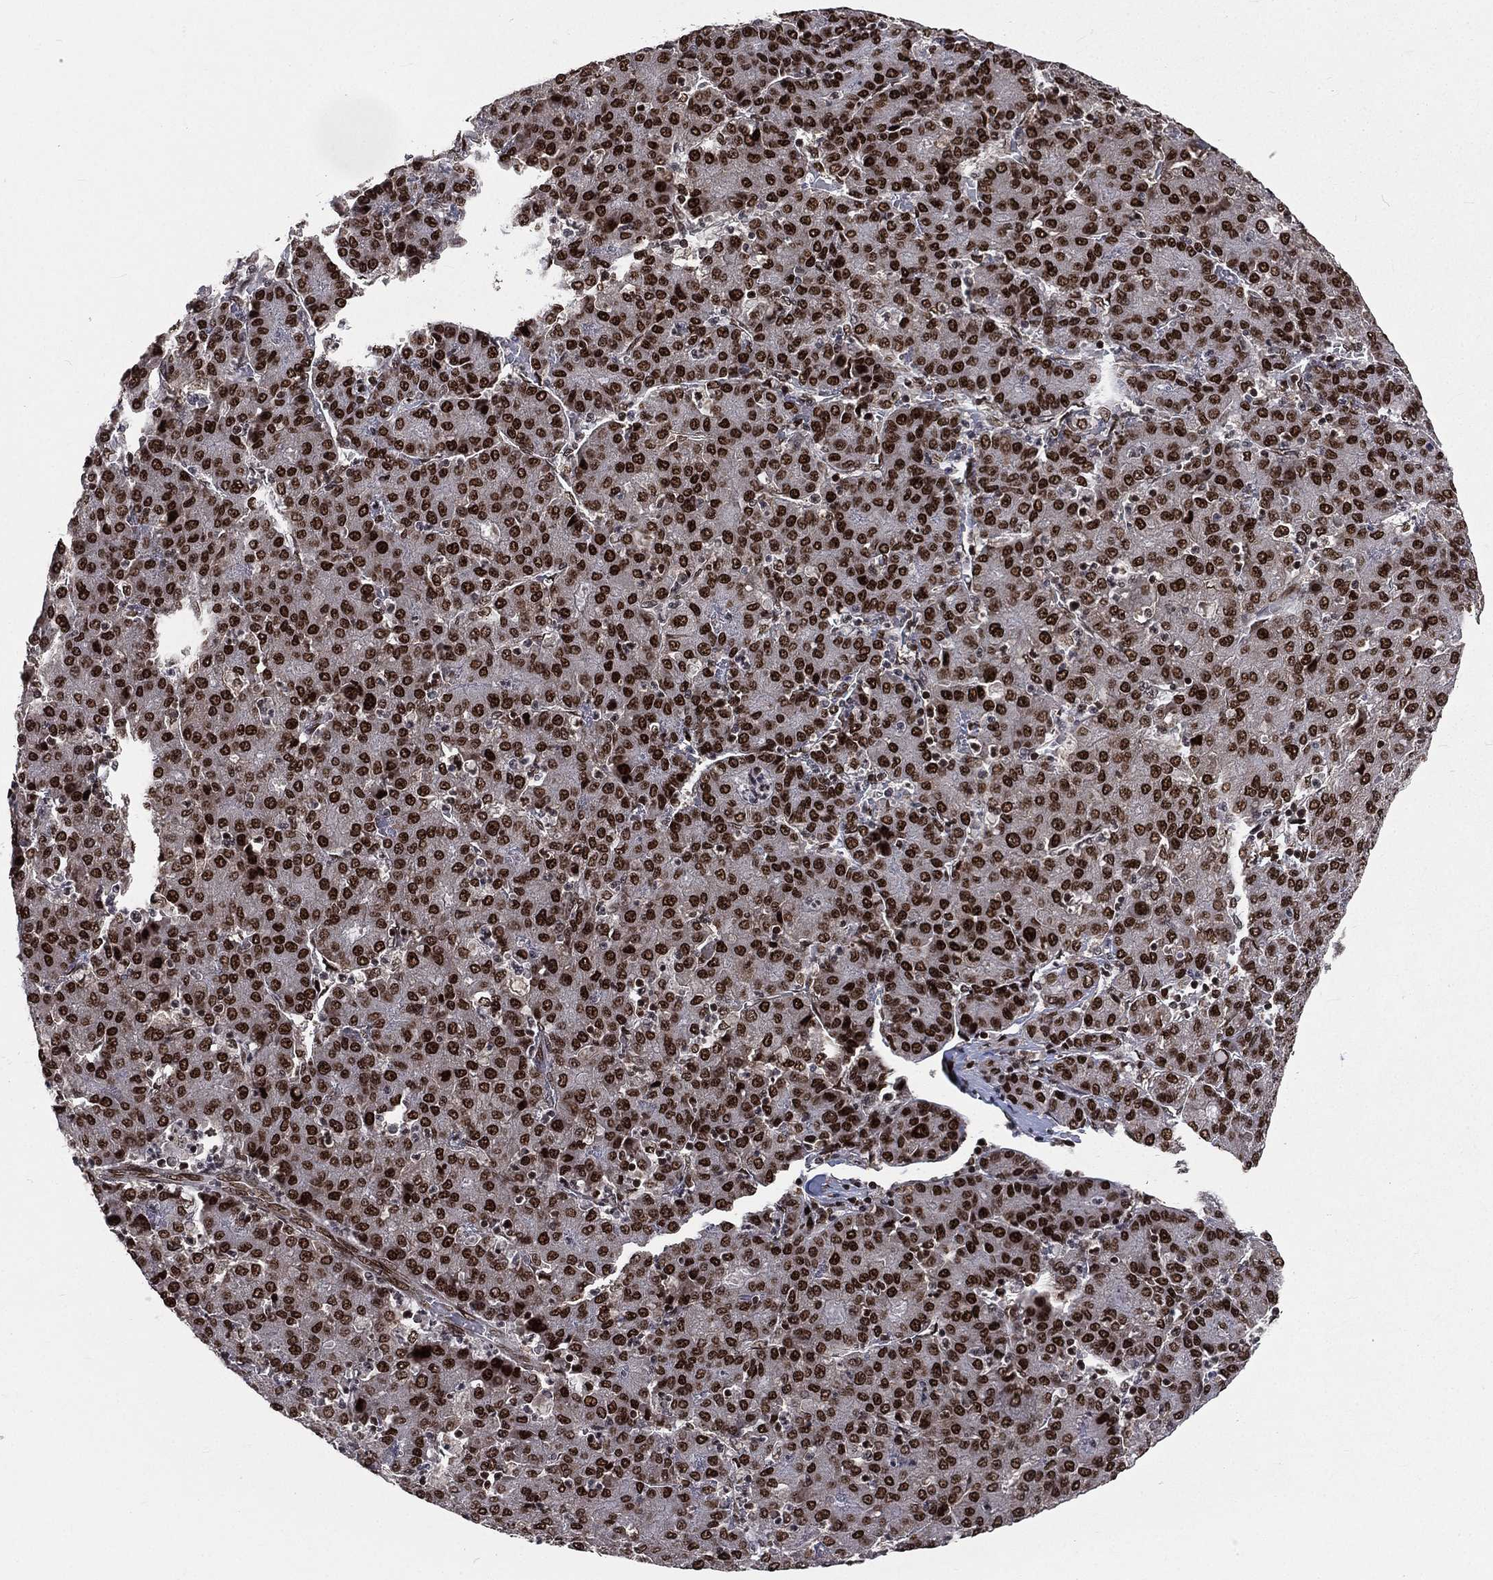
{"staining": {"intensity": "strong", "quantity": ">75%", "location": "nuclear"}, "tissue": "liver cancer", "cell_type": "Tumor cells", "image_type": "cancer", "snomed": [{"axis": "morphology", "description": "Carcinoma, Hepatocellular, NOS"}, {"axis": "topography", "description": "Liver"}], "caption": "Strong nuclear expression for a protein is present in about >75% of tumor cells of liver cancer using IHC.", "gene": "POLB", "patient": {"sex": "male", "age": 65}}